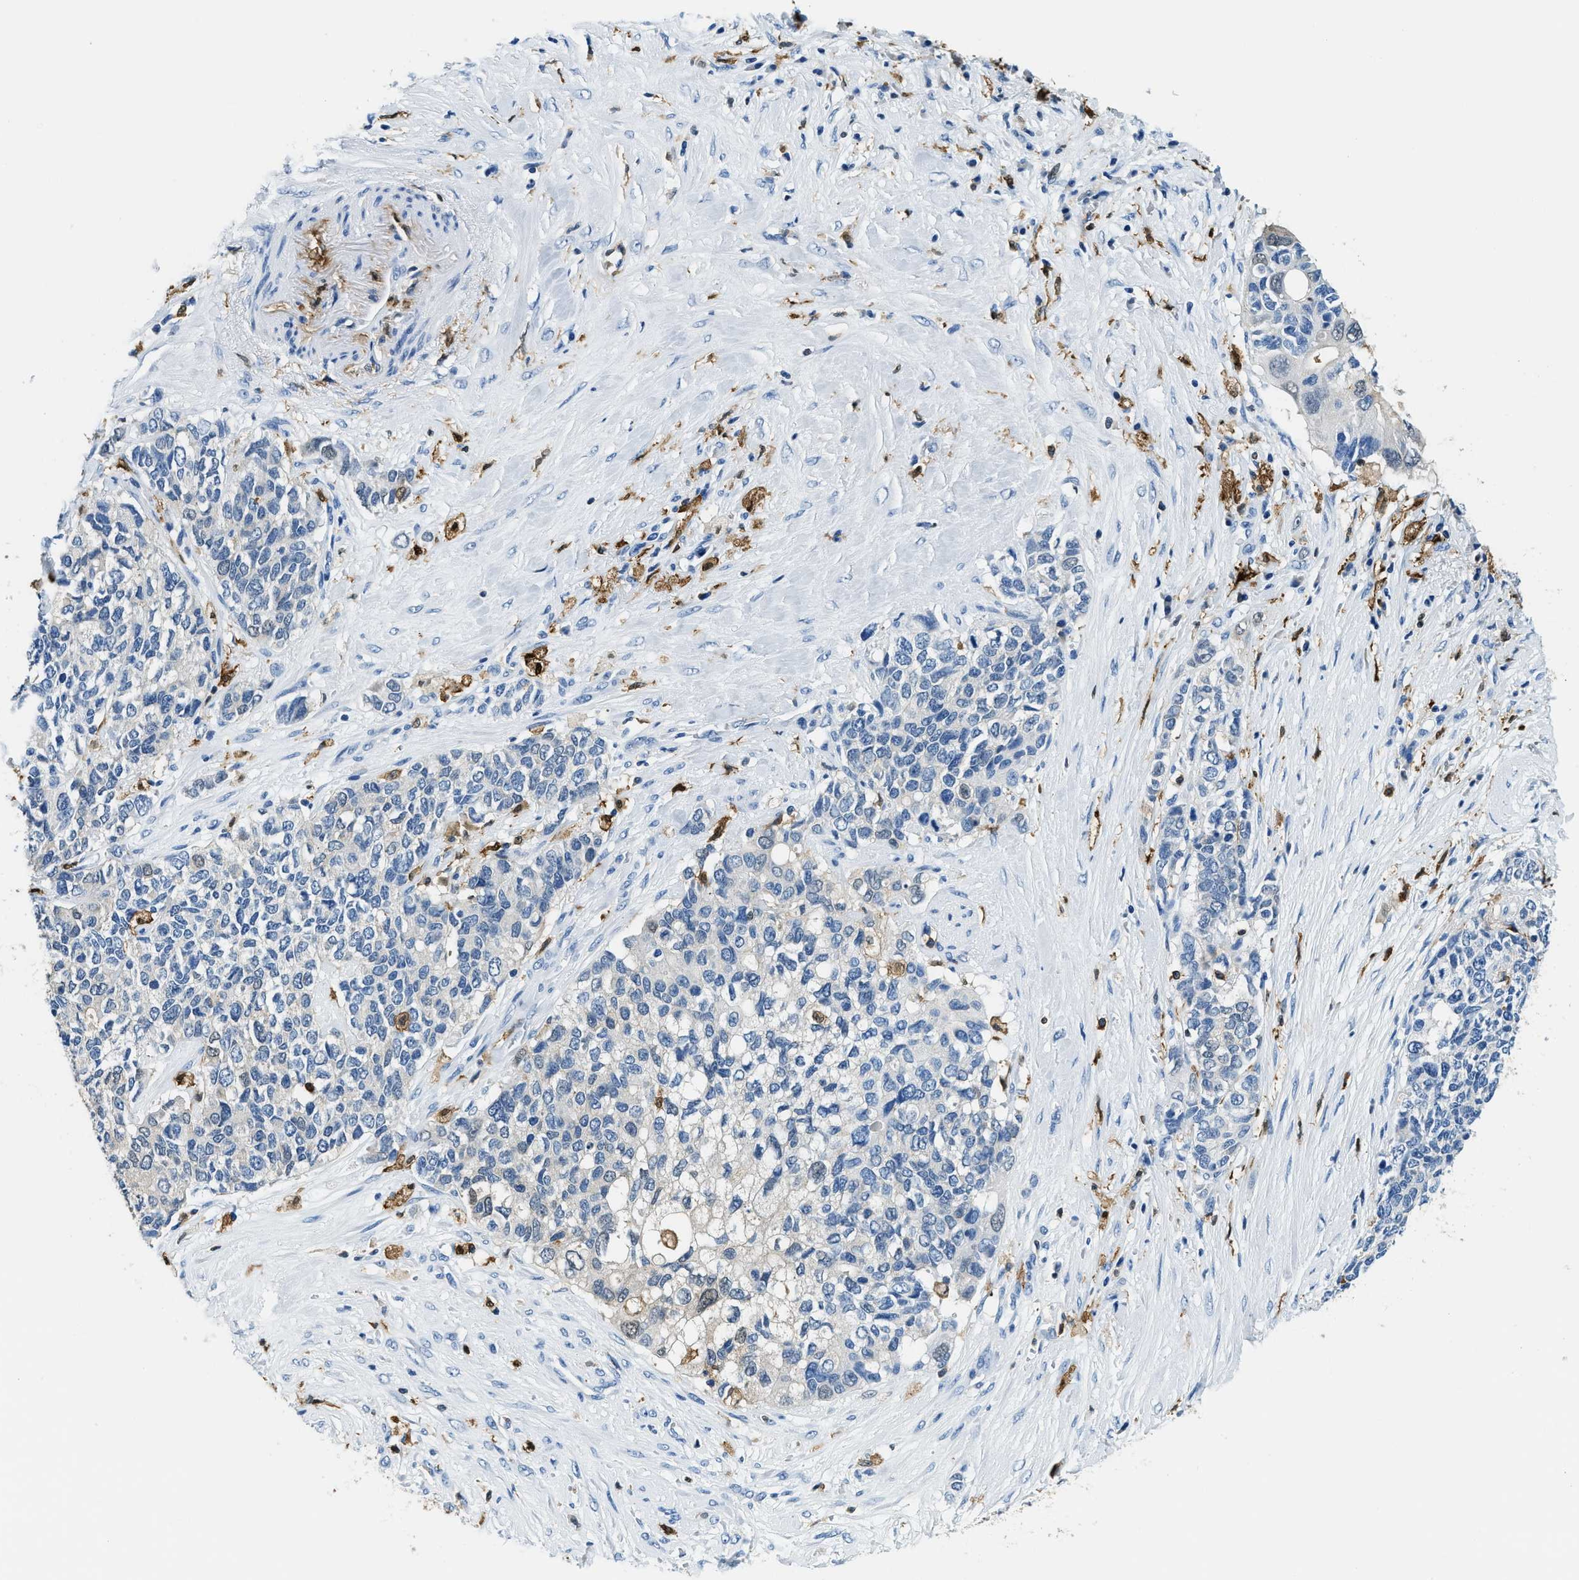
{"staining": {"intensity": "negative", "quantity": "none", "location": "none"}, "tissue": "pancreatic cancer", "cell_type": "Tumor cells", "image_type": "cancer", "snomed": [{"axis": "morphology", "description": "Adenocarcinoma, NOS"}, {"axis": "topography", "description": "Pancreas"}], "caption": "Protein analysis of pancreatic adenocarcinoma reveals no significant expression in tumor cells. The staining is performed using DAB brown chromogen with nuclei counter-stained in using hematoxylin.", "gene": "CAPG", "patient": {"sex": "female", "age": 56}}